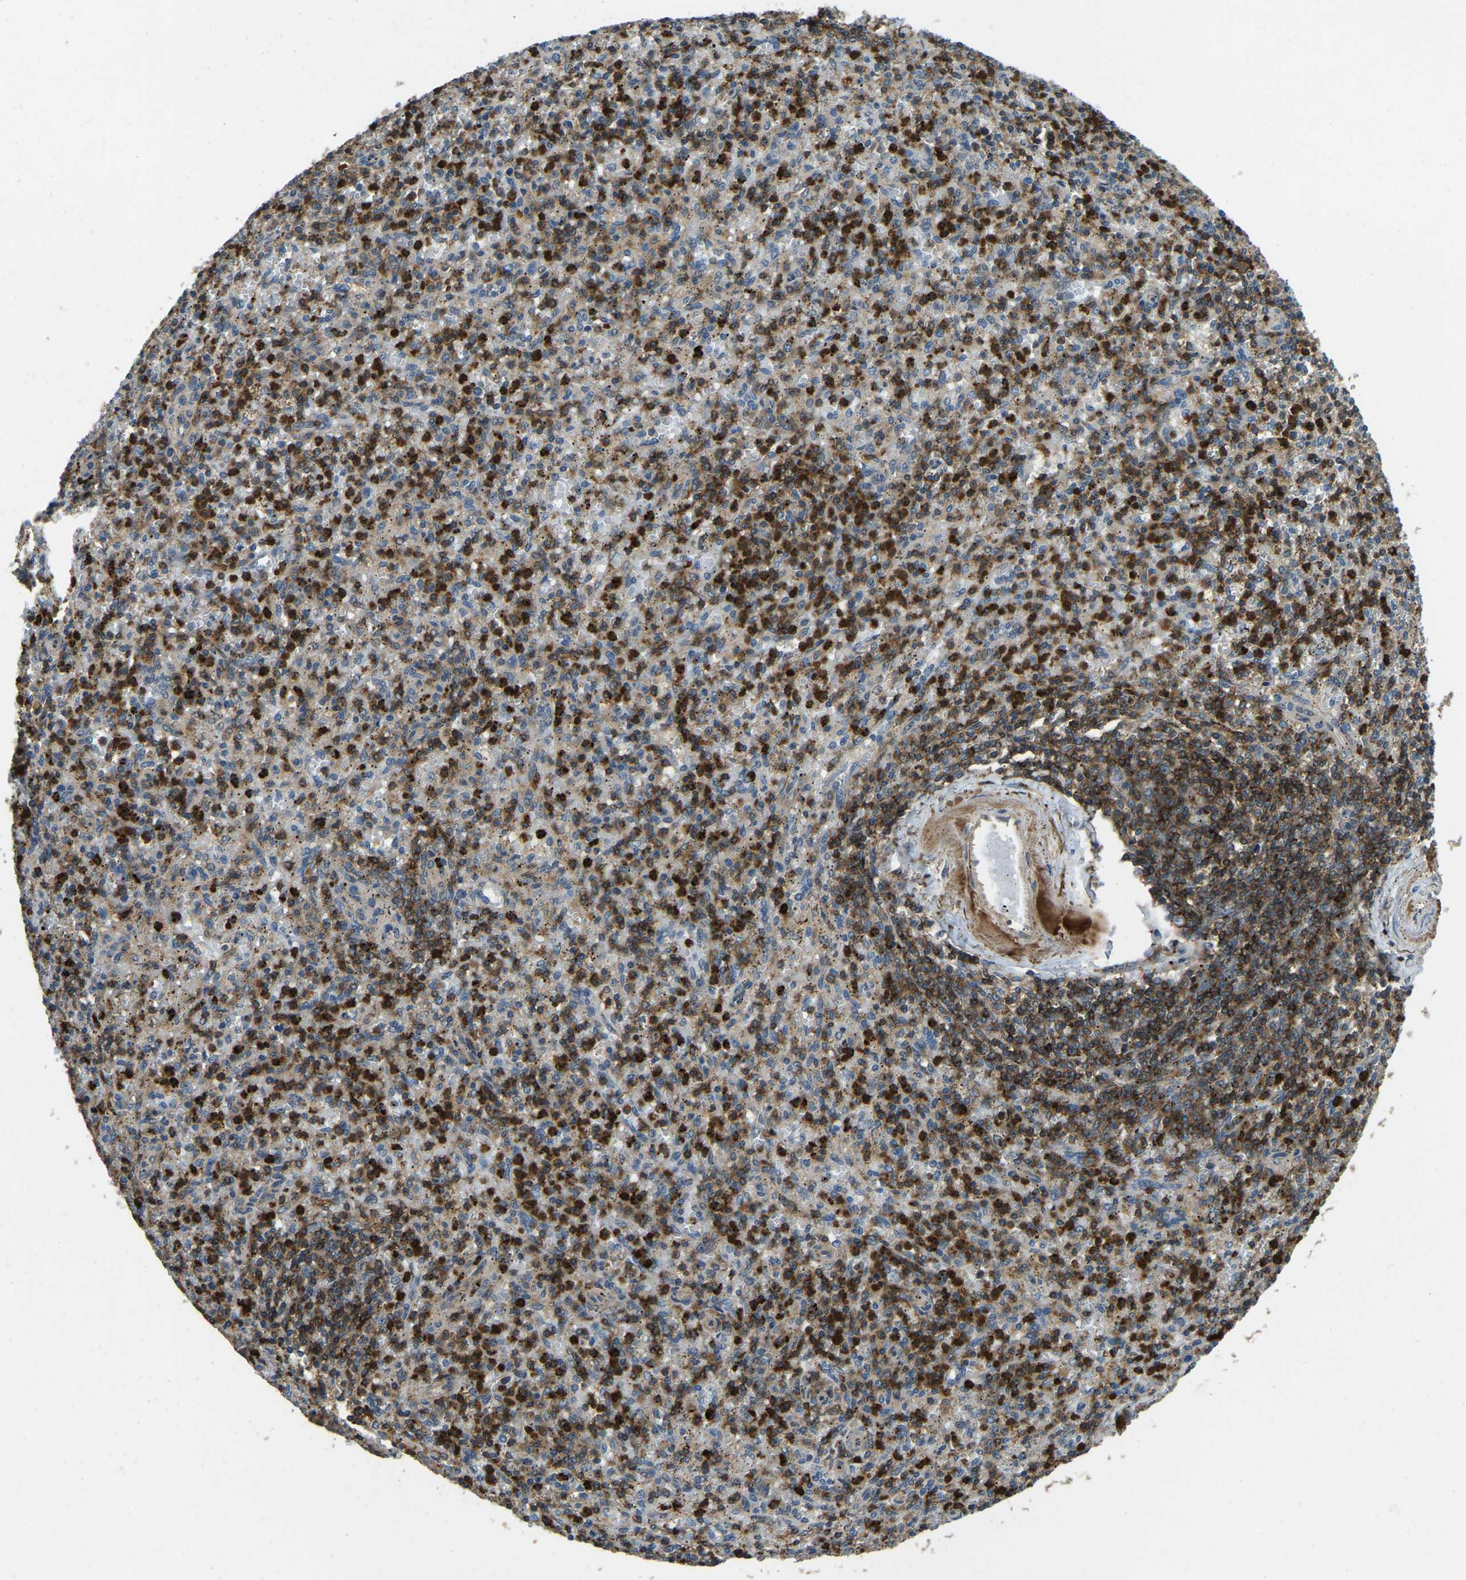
{"staining": {"intensity": "strong", "quantity": "25%-75%", "location": "cytoplasmic/membranous"}, "tissue": "spleen", "cell_type": "Cells in red pulp", "image_type": "normal", "snomed": [{"axis": "morphology", "description": "Normal tissue, NOS"}, {"axis": "topography", "description": "Spleen"}], "caption": "The micrograph demonstrates immunohistochemical staining of unremarkable spleen. There is strong cytoplasmic/membranous staining is appreciated in approximately 25%-75% of cells in red pulp. (brown staining indicates protein expression, while blue staining denotes nuclei).", "gene": "ATP8B1", "patient": {"sex": "male", "age": 72}}